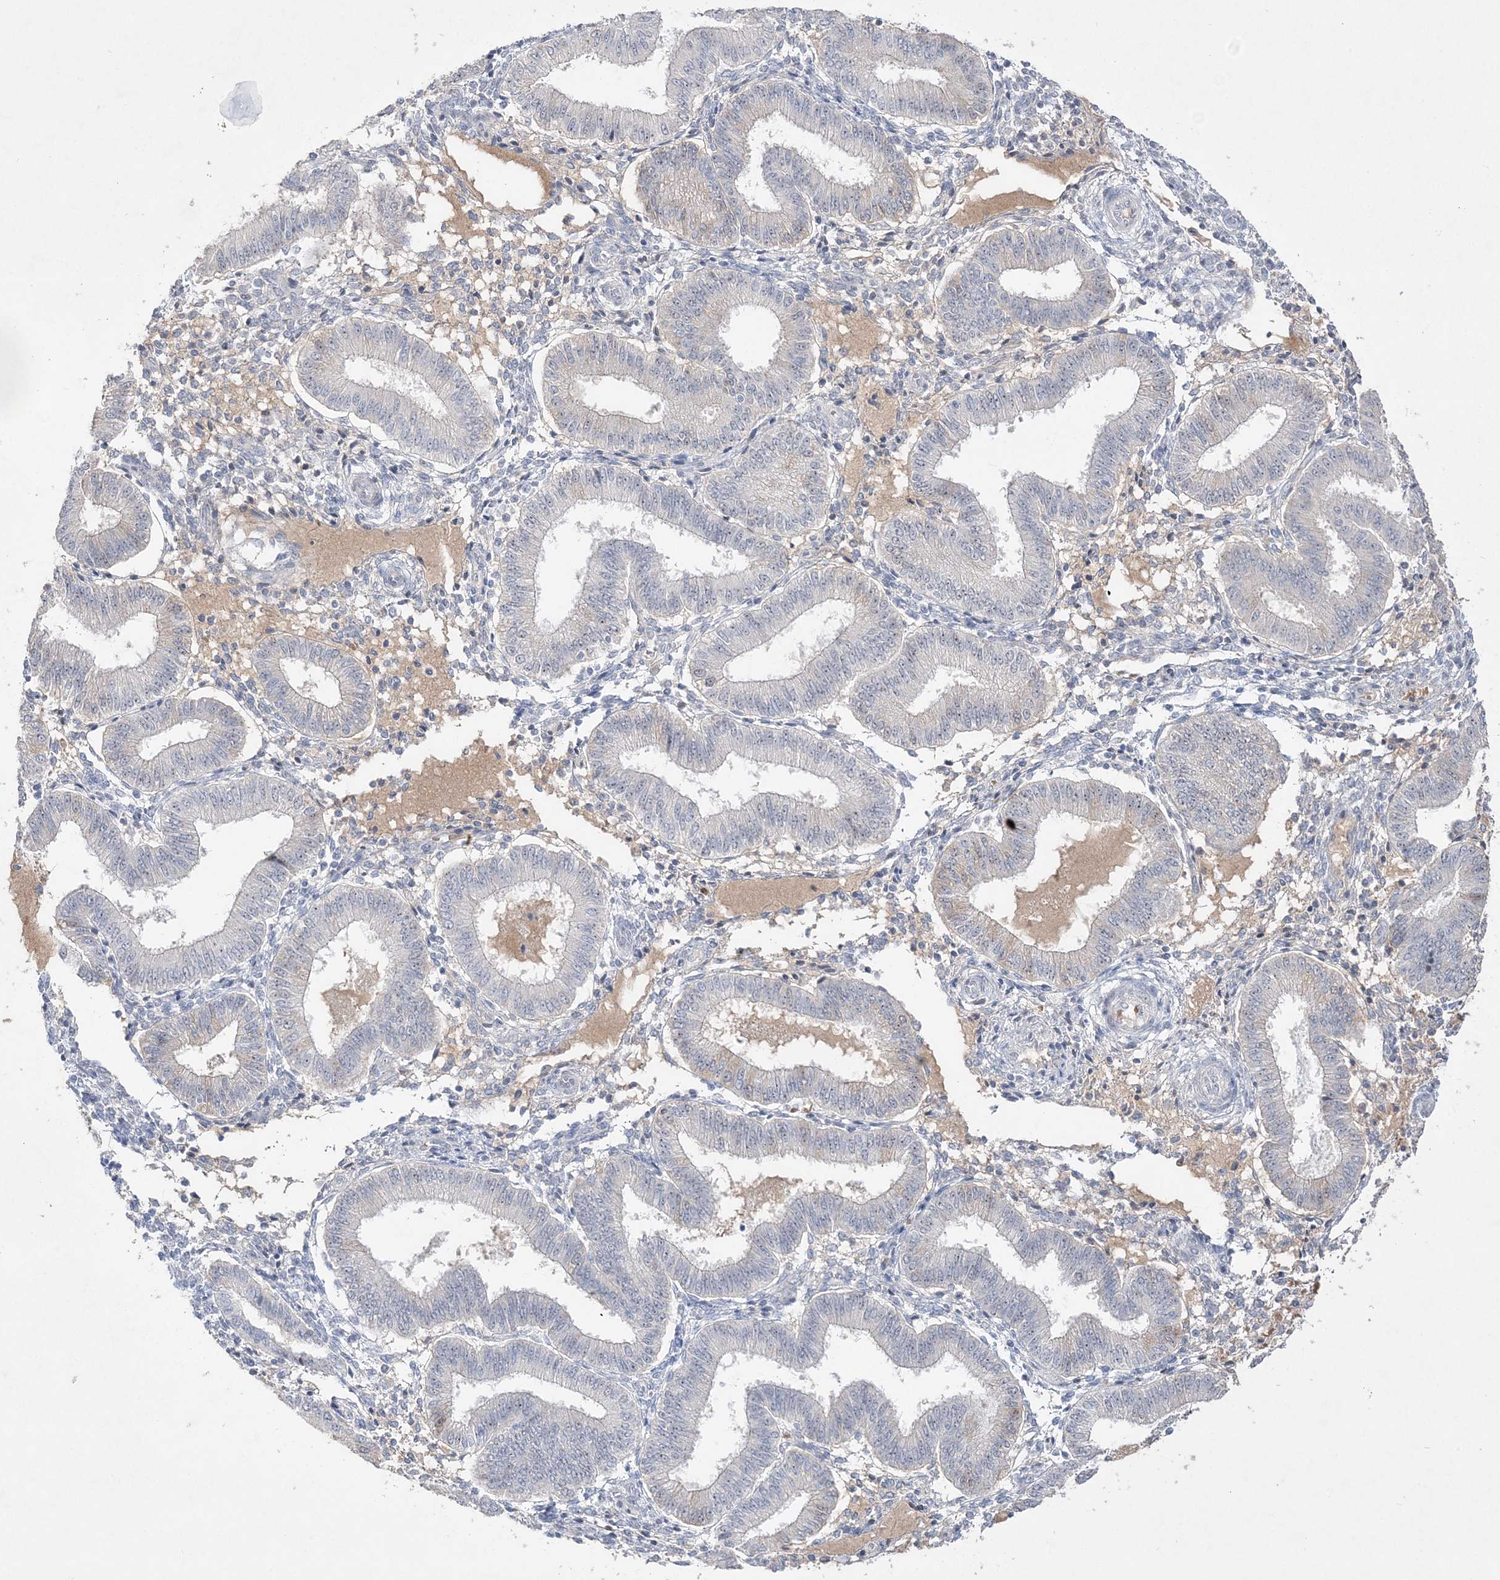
{"staining": {"intensity": "negative", "quantity": "none", "location": "none"}, "tissue": "endometrium", "cell_type": "Cells in endometrial stroma", "image_type": "normal", "snomed": [{"axis": "morphology", "description": "Normal tissue, NOS"}, {"axis": "topography", "description": "Endometrium"}], "caption": "A high-resolution micrograph shows immunohistochemistry (IHC) staining of unremarkable endometrium, which reveals no significant staining in cells in endometrial stroma.", "gene": "NOP16", "patient": {"sex": "female", "age": 39}}